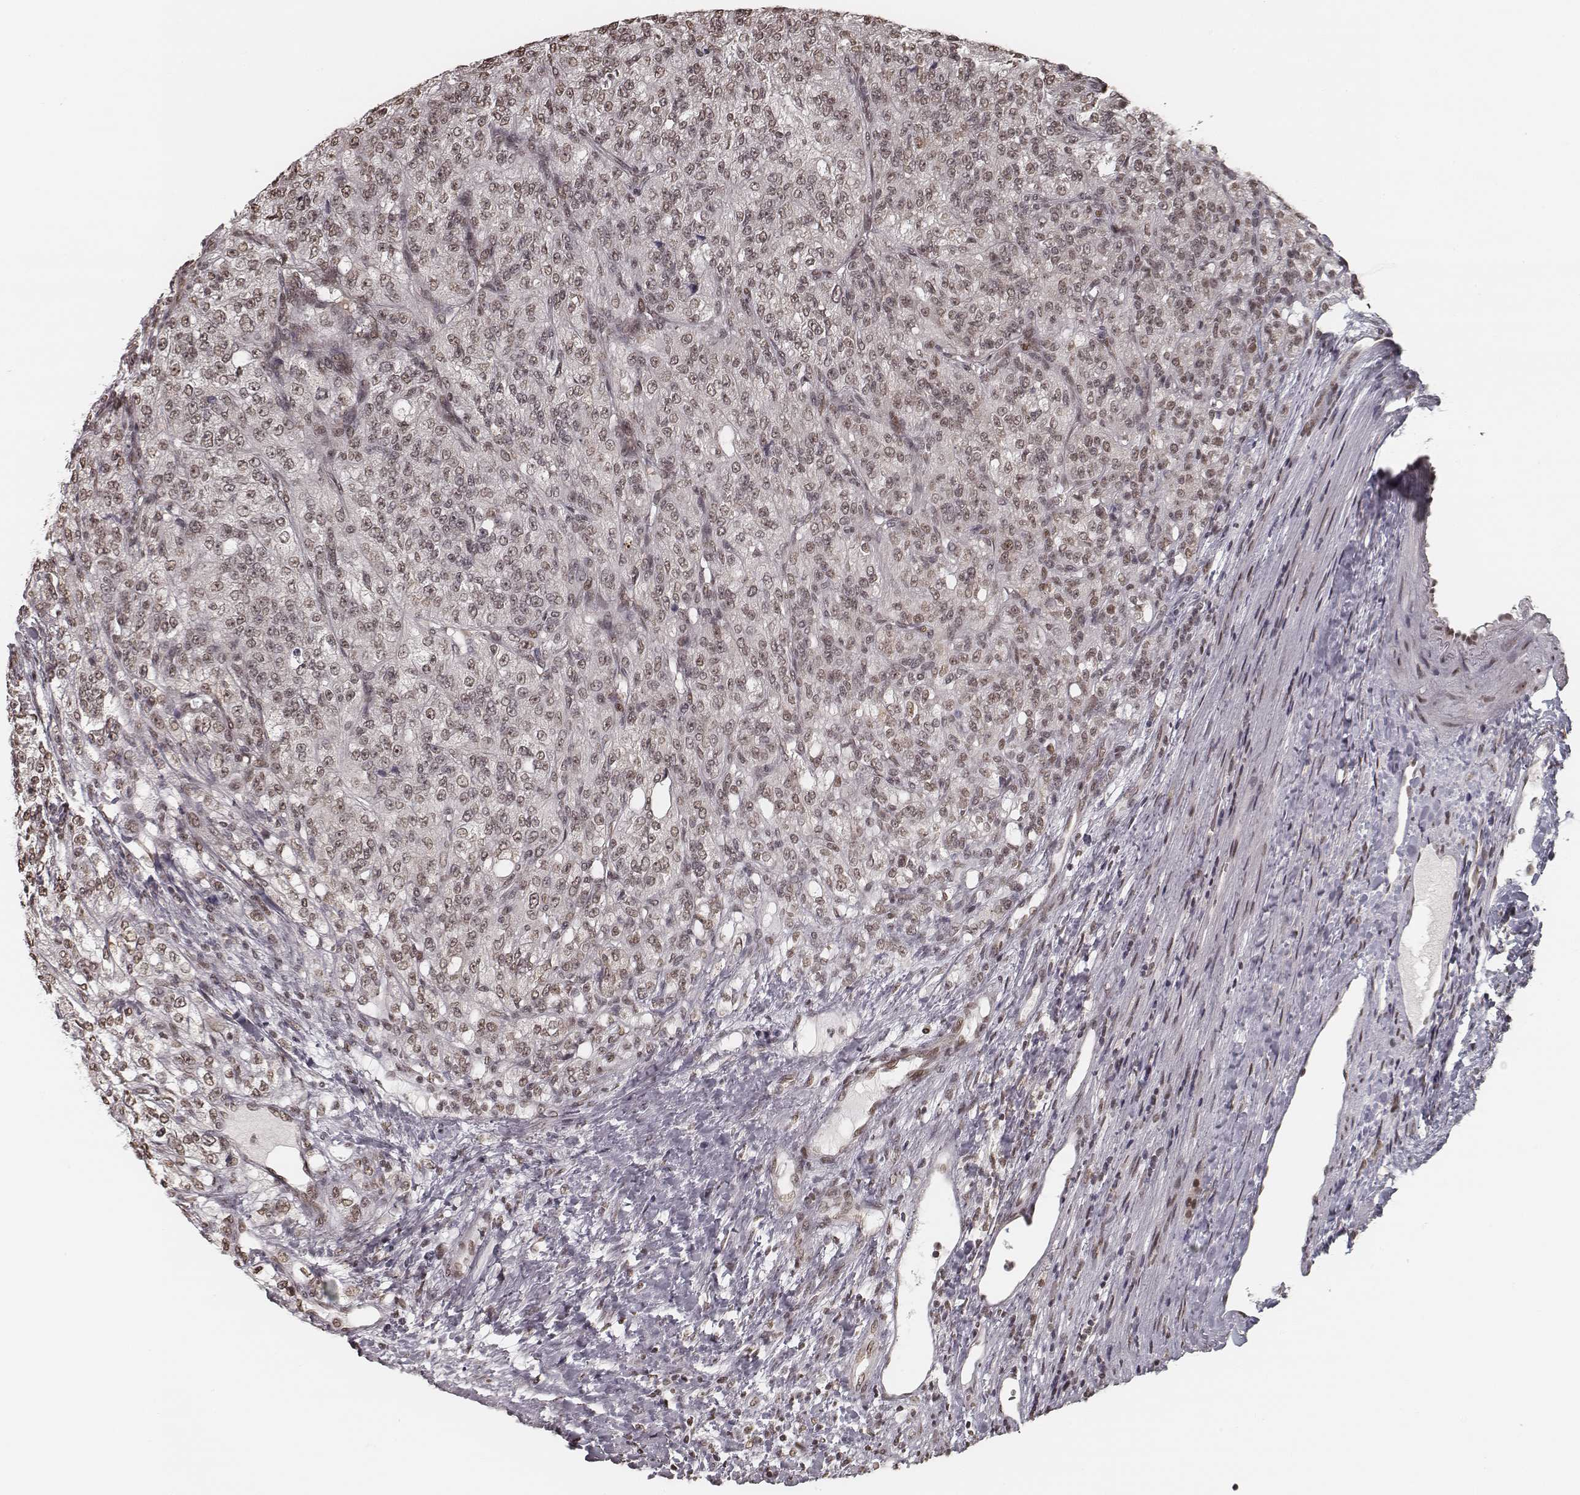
{"staining": {"intensity": "weak", "quantity": ">75%", "location": "nuclear"}, "tissue": "renal cancer", "cell_type": "Tumor cells", "image_type": "cancer", "snomed": [{"axis": "morphology", "description": "Adenocarcinoma, NOS"}, {"axis": "topography", "description": "Kidney"}], "caption": "This histopathology image exhibits immunohistochemistry staining of human adenocarcinoma (renal), with low weak nuclear staining in about >75% of tumor cells.", "gene": "HMGA2", "patient": {"sex": "female", "age": 63}}